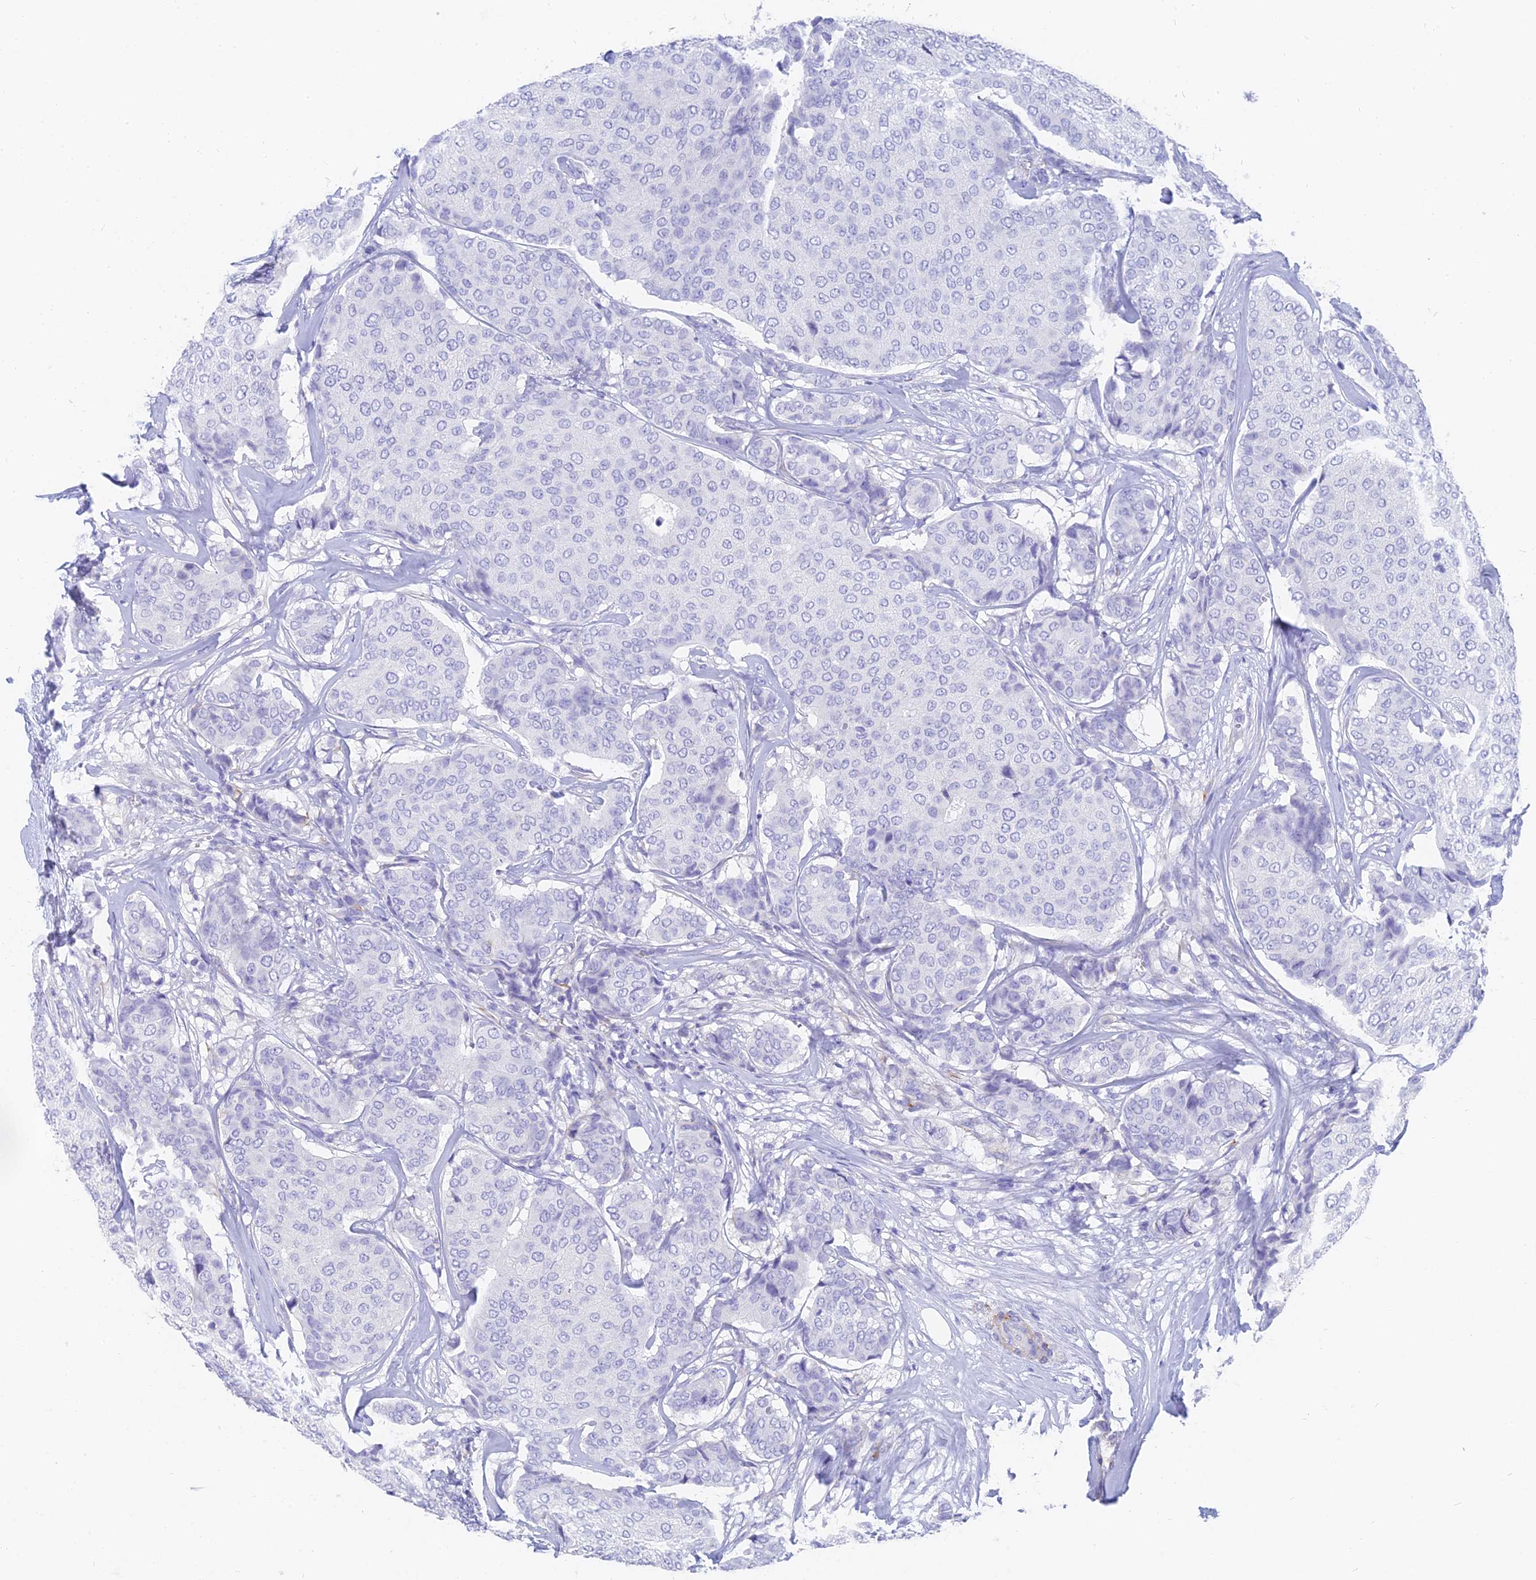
{"staining": {"intensity": "negative", "quantity": "none", "location": "none"}, "tissue": "breast cancer", "cell_type": "Tumor cells", "image_type": "cancer", "snomed": [{"axis": "morphology", "description": "Duct carcinoma"}, {"axis": "topography", "description": "Breast"}], "caption": "Immunohistochemistry (IHC) of human breast cancer exhibits no staining in tumor cells.", "gene": "SLC36A2", "patient": {"sex": "female", "age": 75}}